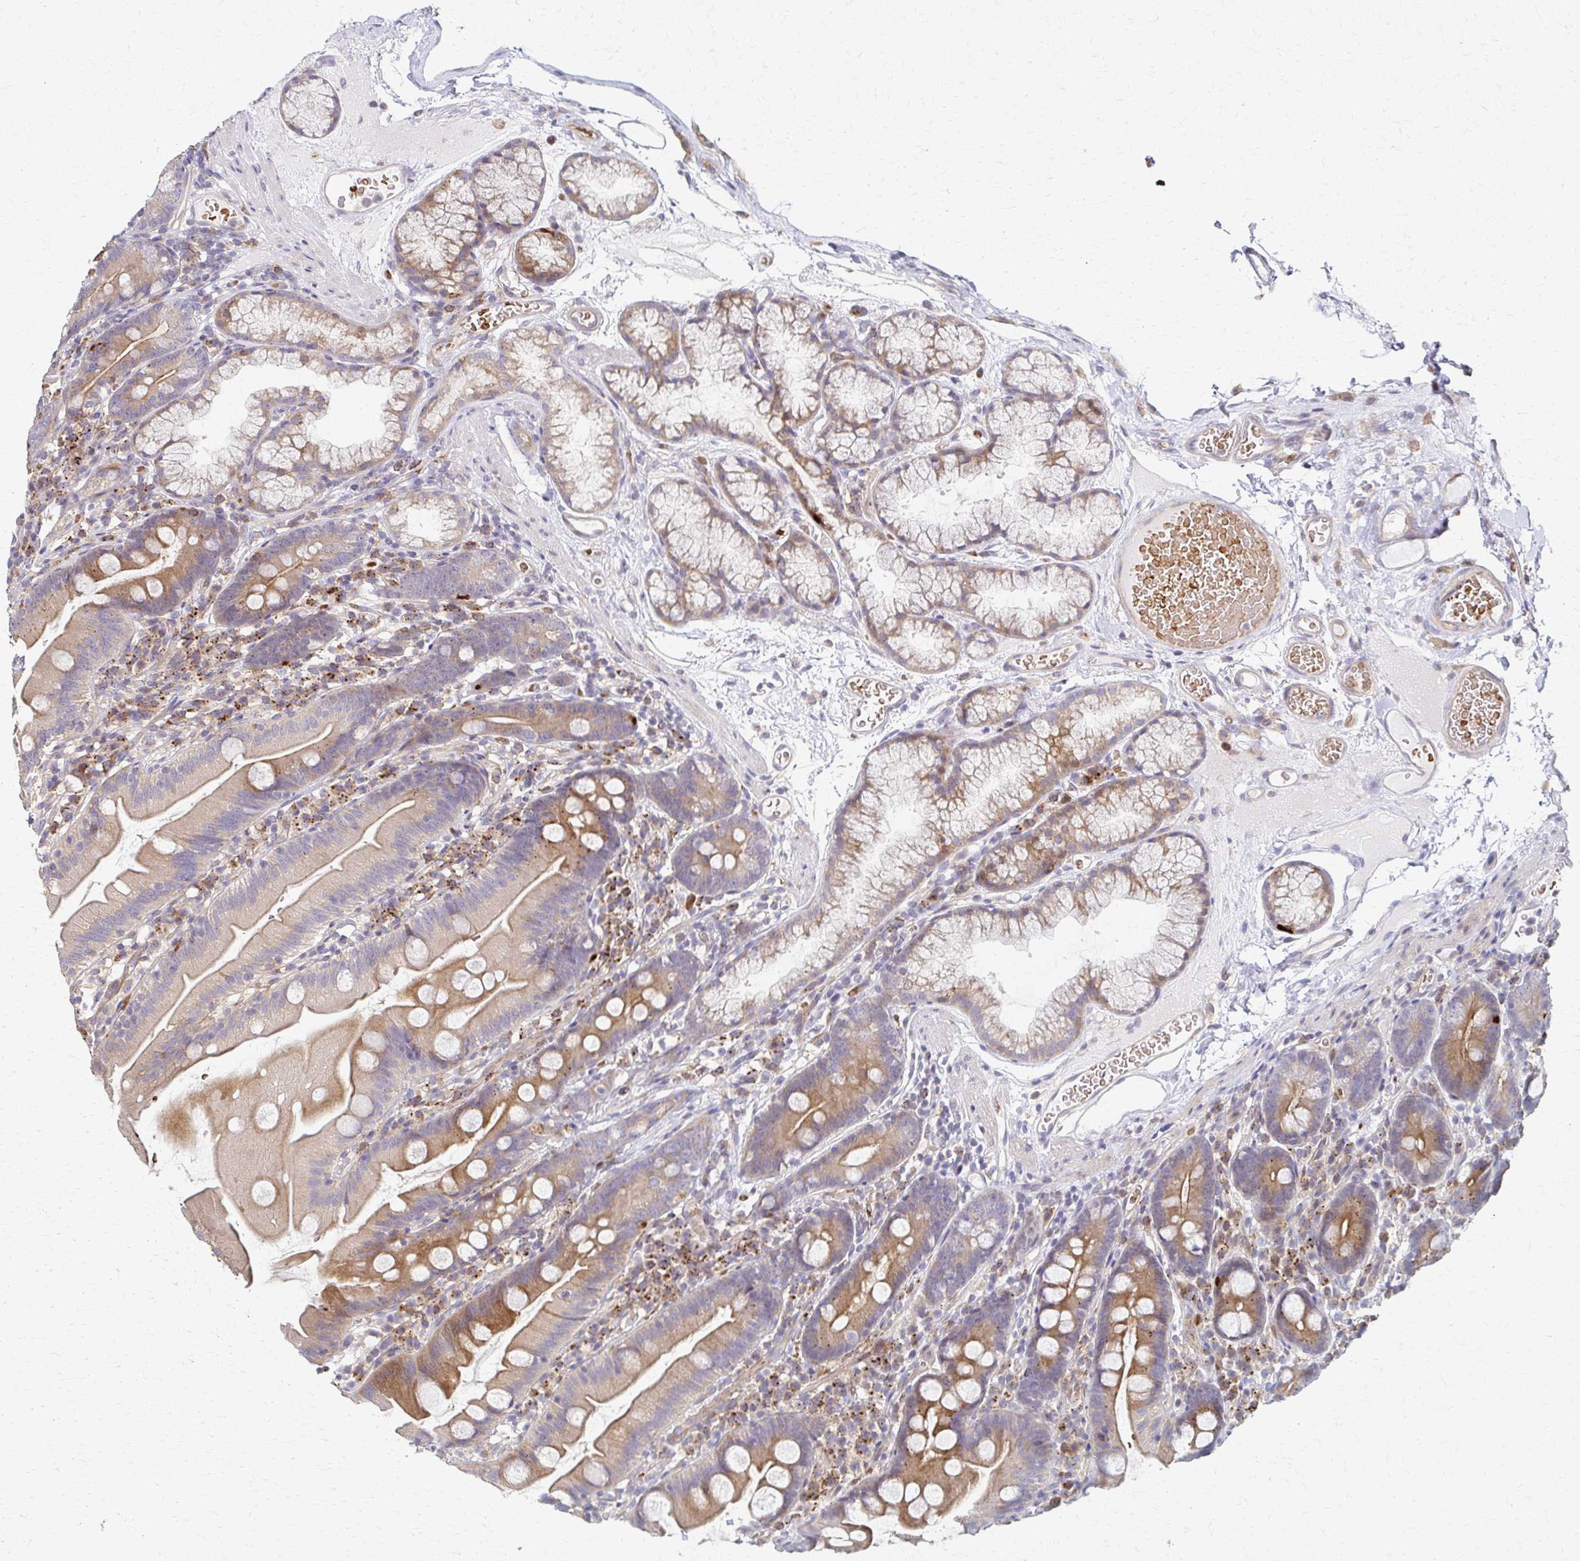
{"staining": {"intensity": "moderate", "quantity": "25%-75%", "location": "cytoplasmic/membranous"}, "tissue": "duodenum", "cell_type": "Glandular cells", "image_type": "normal", "snomed": [{"axis": "morphology", "description": "Normal tissue, NOS"}, {"axis": "topography", "description": "Duodenum"}], "caption": "Immunohistochemical staining of unremarkable duodenum shows moderate cytoplasmic/membranous protein expression in about 25%-75% of glandular cells. The staining was performed using DAB to visualize the protein expression in brown, while the nuclei were stained in blue with hematoxylin (Magnification: 20x).", "gene": "SKA2", "patient": {"sex": "female", "age": 67}}